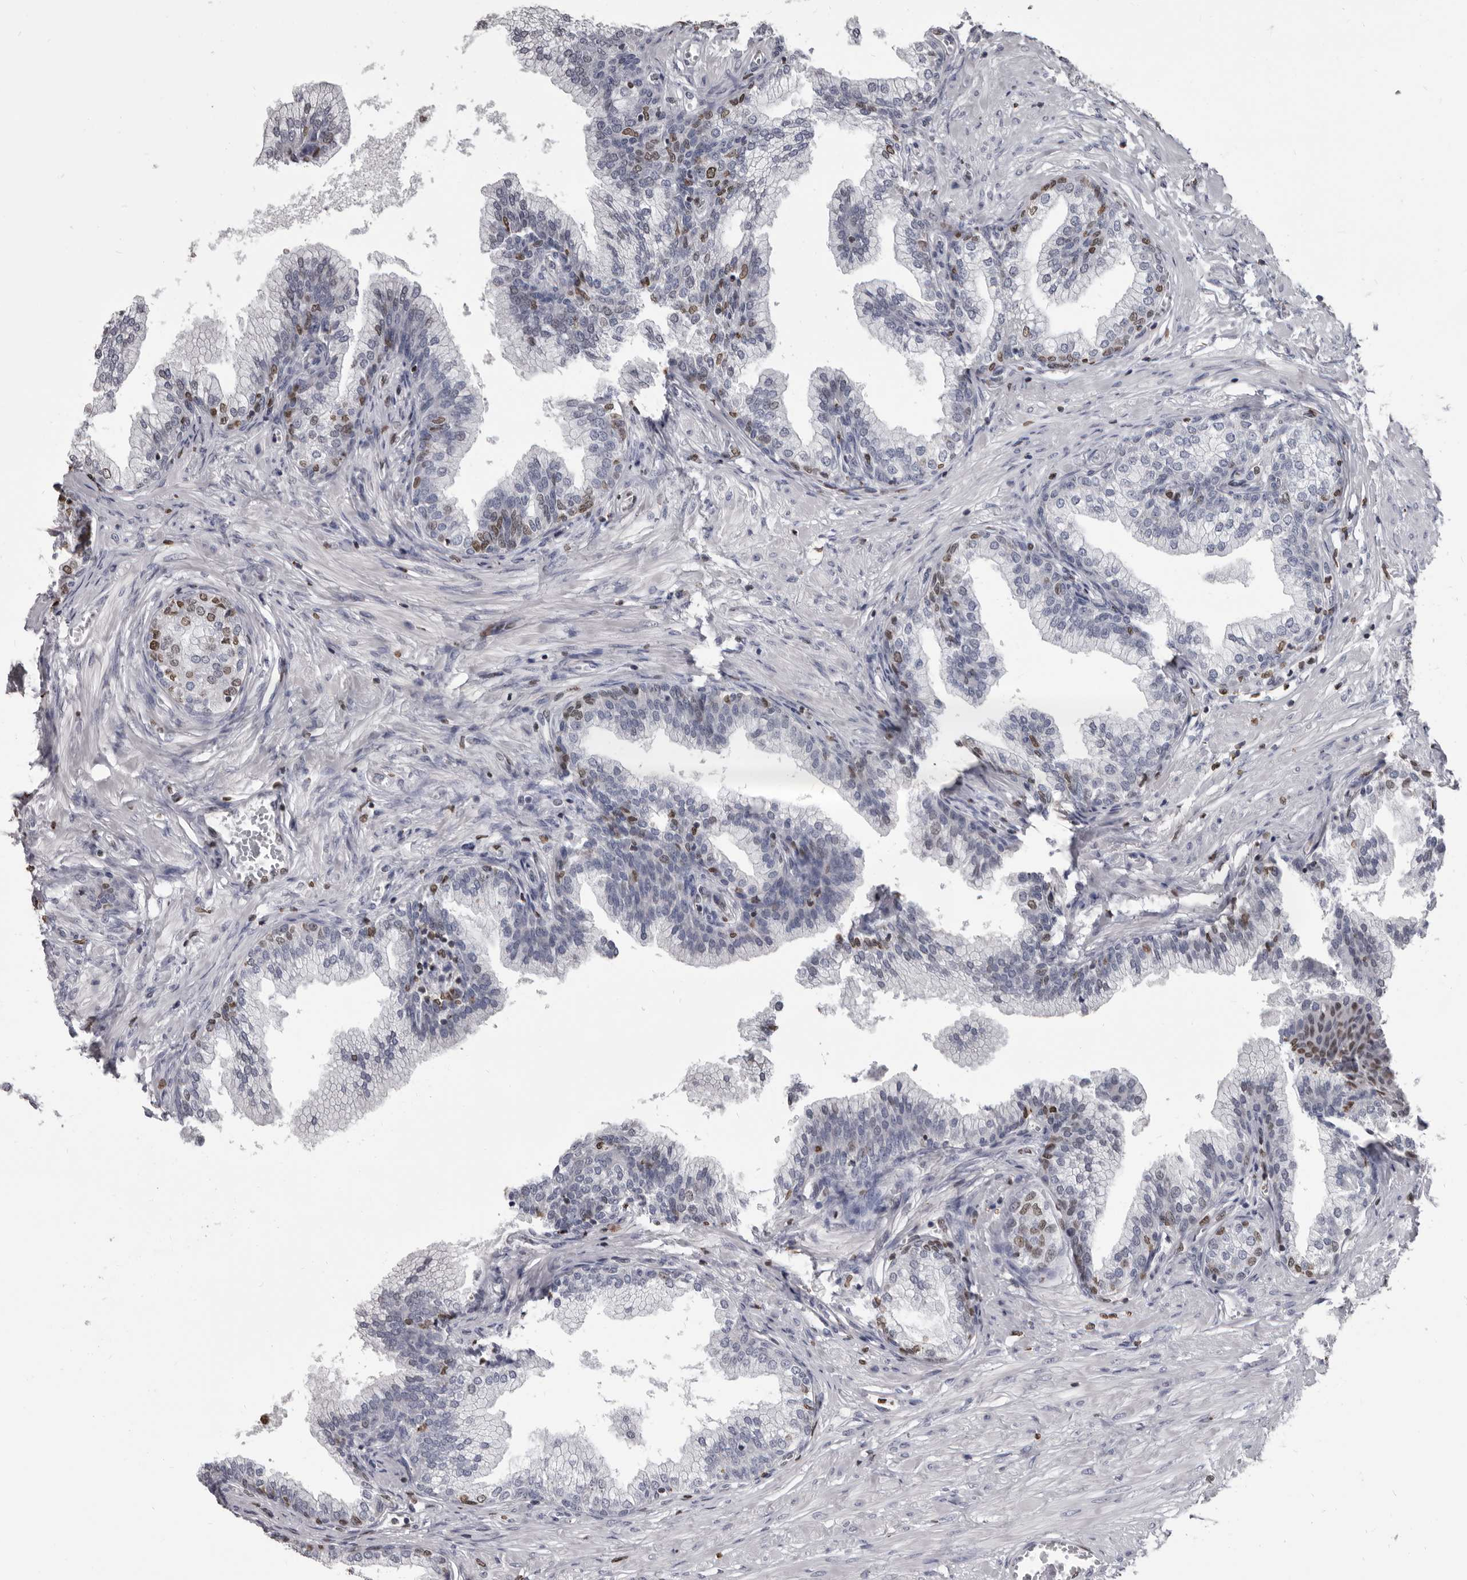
{"staining": {"intensity": "moderate", "quantity": "<25%", "location": "nuclear"}, "tissue": "prostate", "cell_type": "Glandular cells", "image_type": "normal", "snomed": [{"axis": "morphology", "description": "Normal tissue, NOS"}, {"axis": "morphology", "description": "Urothelial carcinoma, Low grade"}, {"axis": "topography", "description": "Urinary bladder"}, {"axis": "topography", "description": "Prostate"}], "caption": "DAB immunohistochemical staining of normal prostate displays moderate nuclear protein expression in about <25% of glandular cells. Nuclei are stained in blue.", "gene": "AHR", "patient": {"sex": "male", "age": 60}}